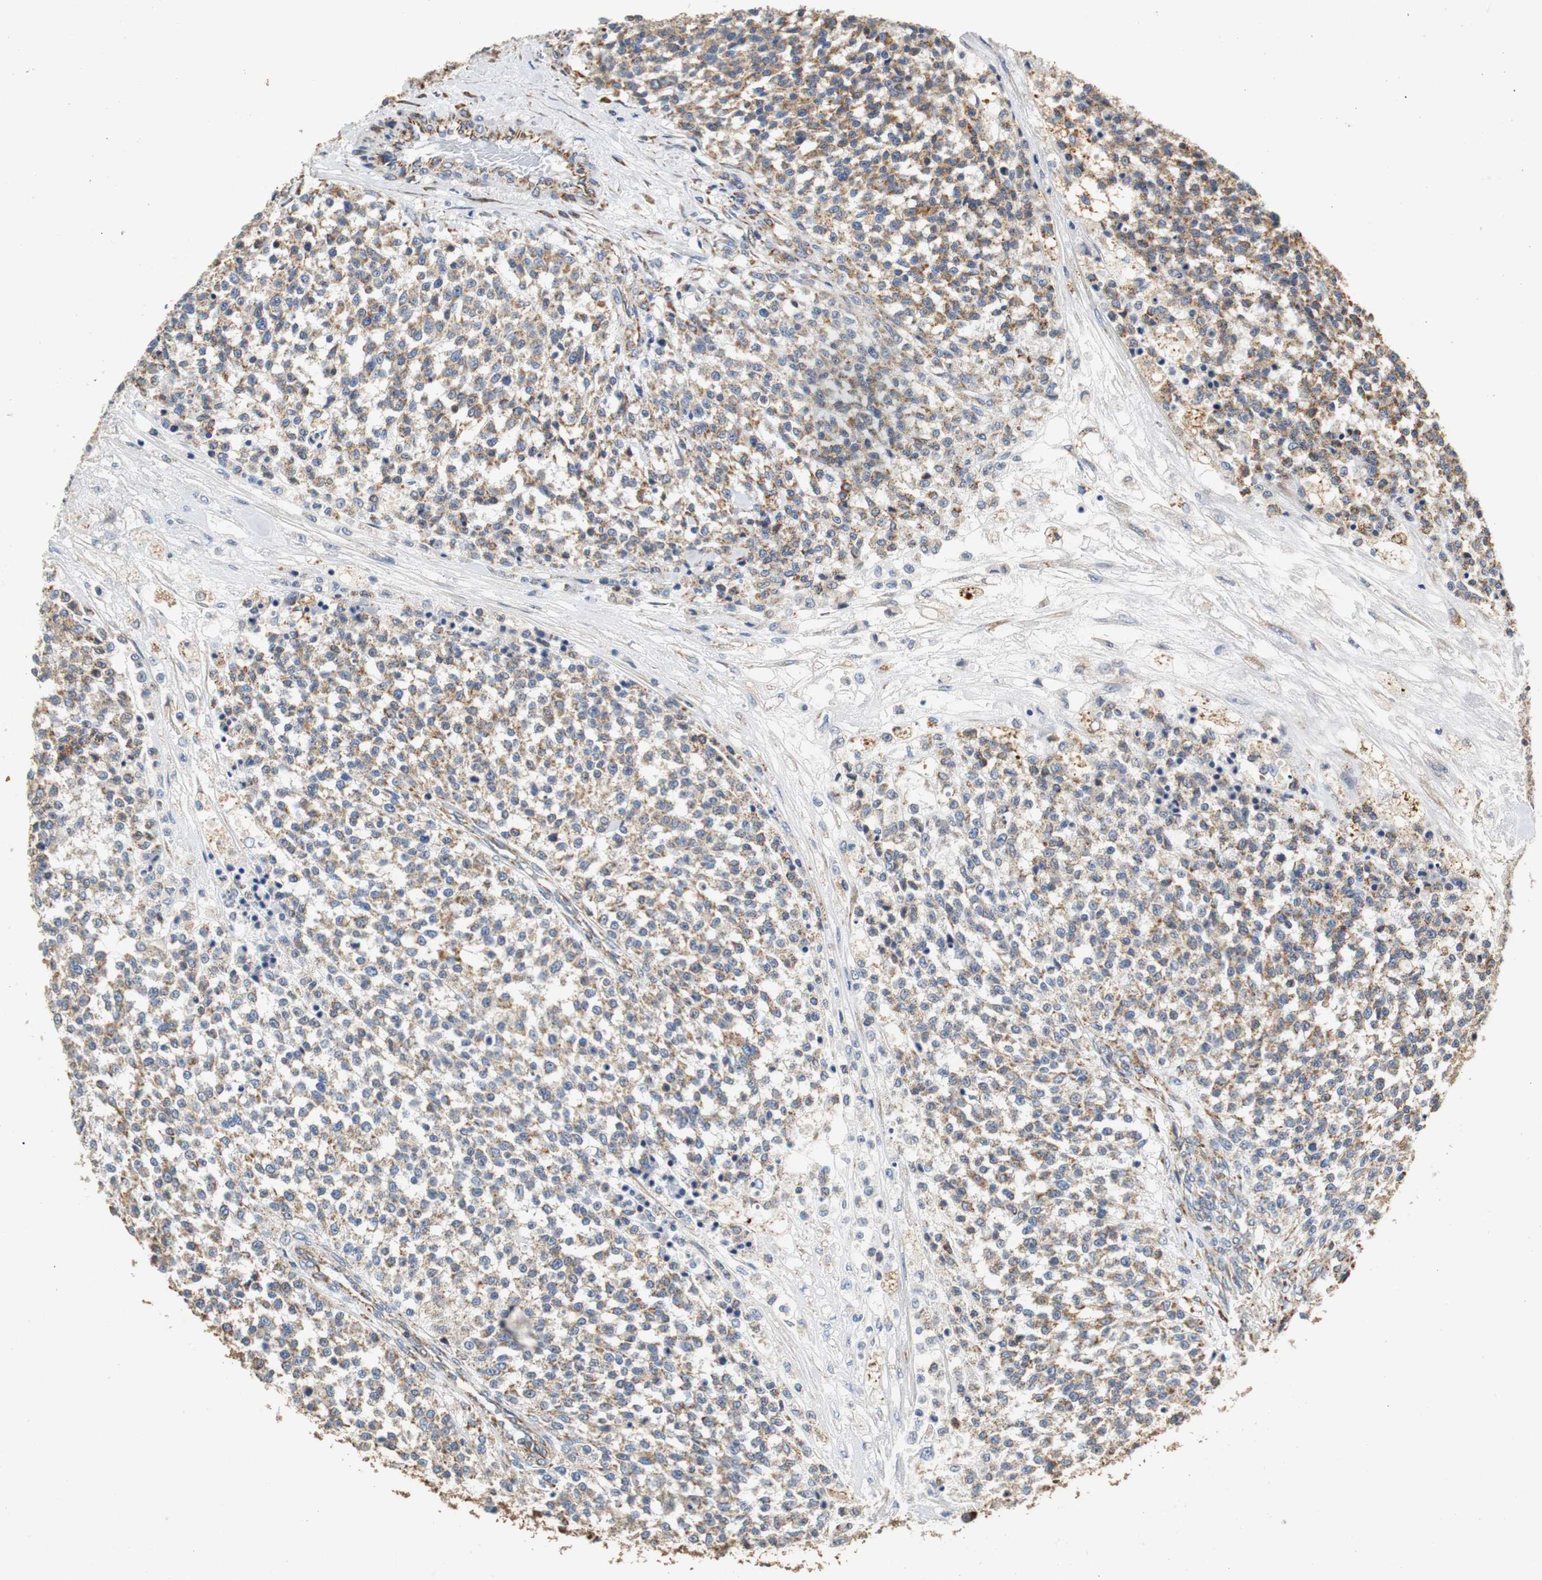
{"staining": {"intensity": "moderate", "quantity": ">75%", "location": "cytoplasmic/membranous"}, "tissue": "testis cancer", "cell_type": "Tumor cells", "image_type": "cancer", "snomed": [{"axis": "morphology", "description": "Seminoma, NOS"}, {"axis": "topography", "description": "Testis"}], "caption": "Human testis cancer stained with a protein marker demonstrates moderate staining in tumor cells.", "gene": "PCK1", "patient": {"sex": "male", "age": 59}}